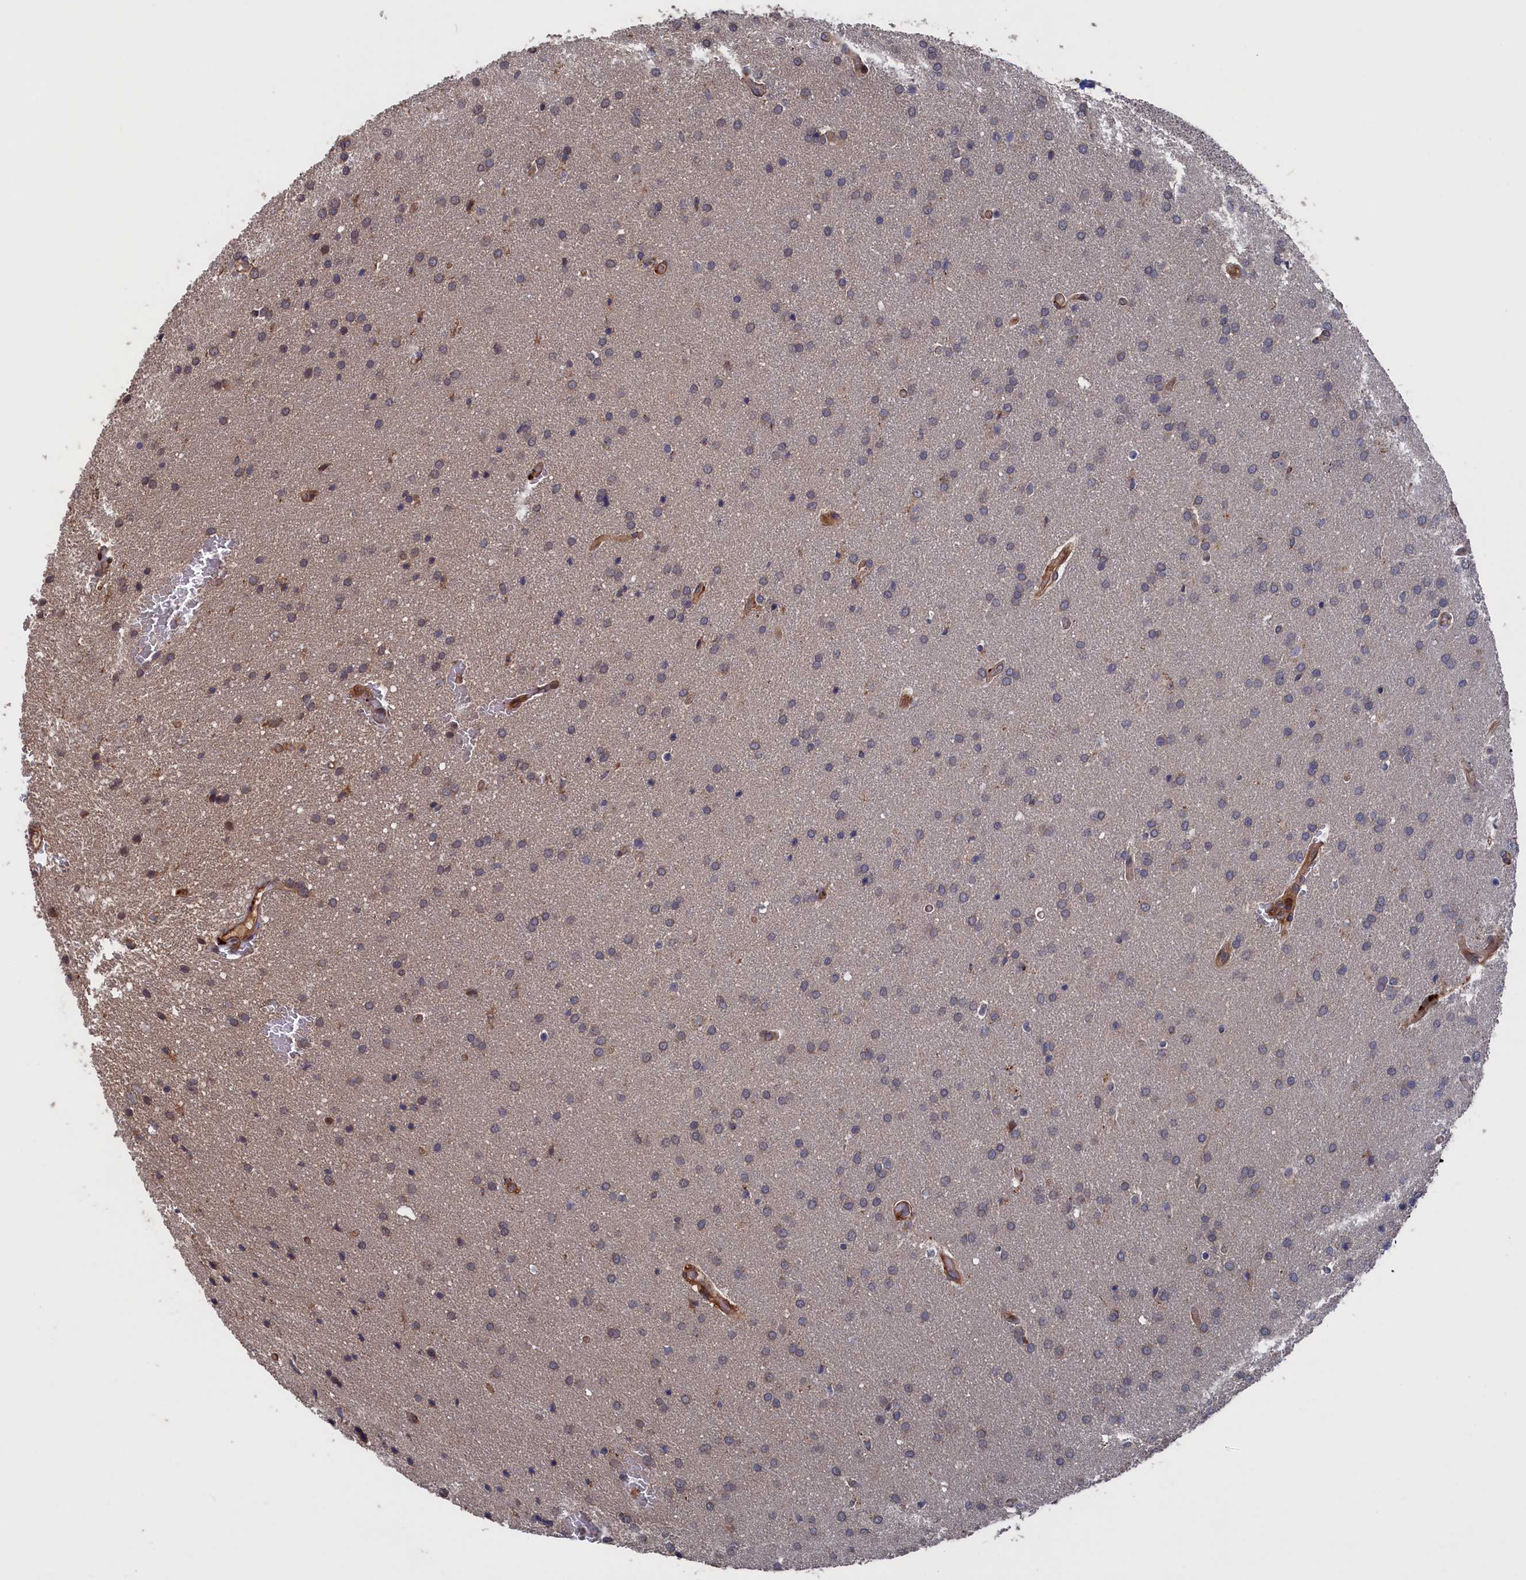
{"staining": {"intensity": "weak", "quantity": "<25%", "location": "cytoplasmic/membranous"}, "tissue": "glioma", "cell_type": "Tumor cells", "image_type": "cancer", "snomed": [{"axis": "morphology", "description": "Glioma, malignant, Low grade"}, {"axis": "topography", "description": "Brain"}], "caption": "IHC histopathology image of neoplastic tissue: human glioma stained with DAB reveals no significant protein positivity in tumor cells.", "gene": "PLA2G15", "patient": {"sex": "female", "age": 32}}